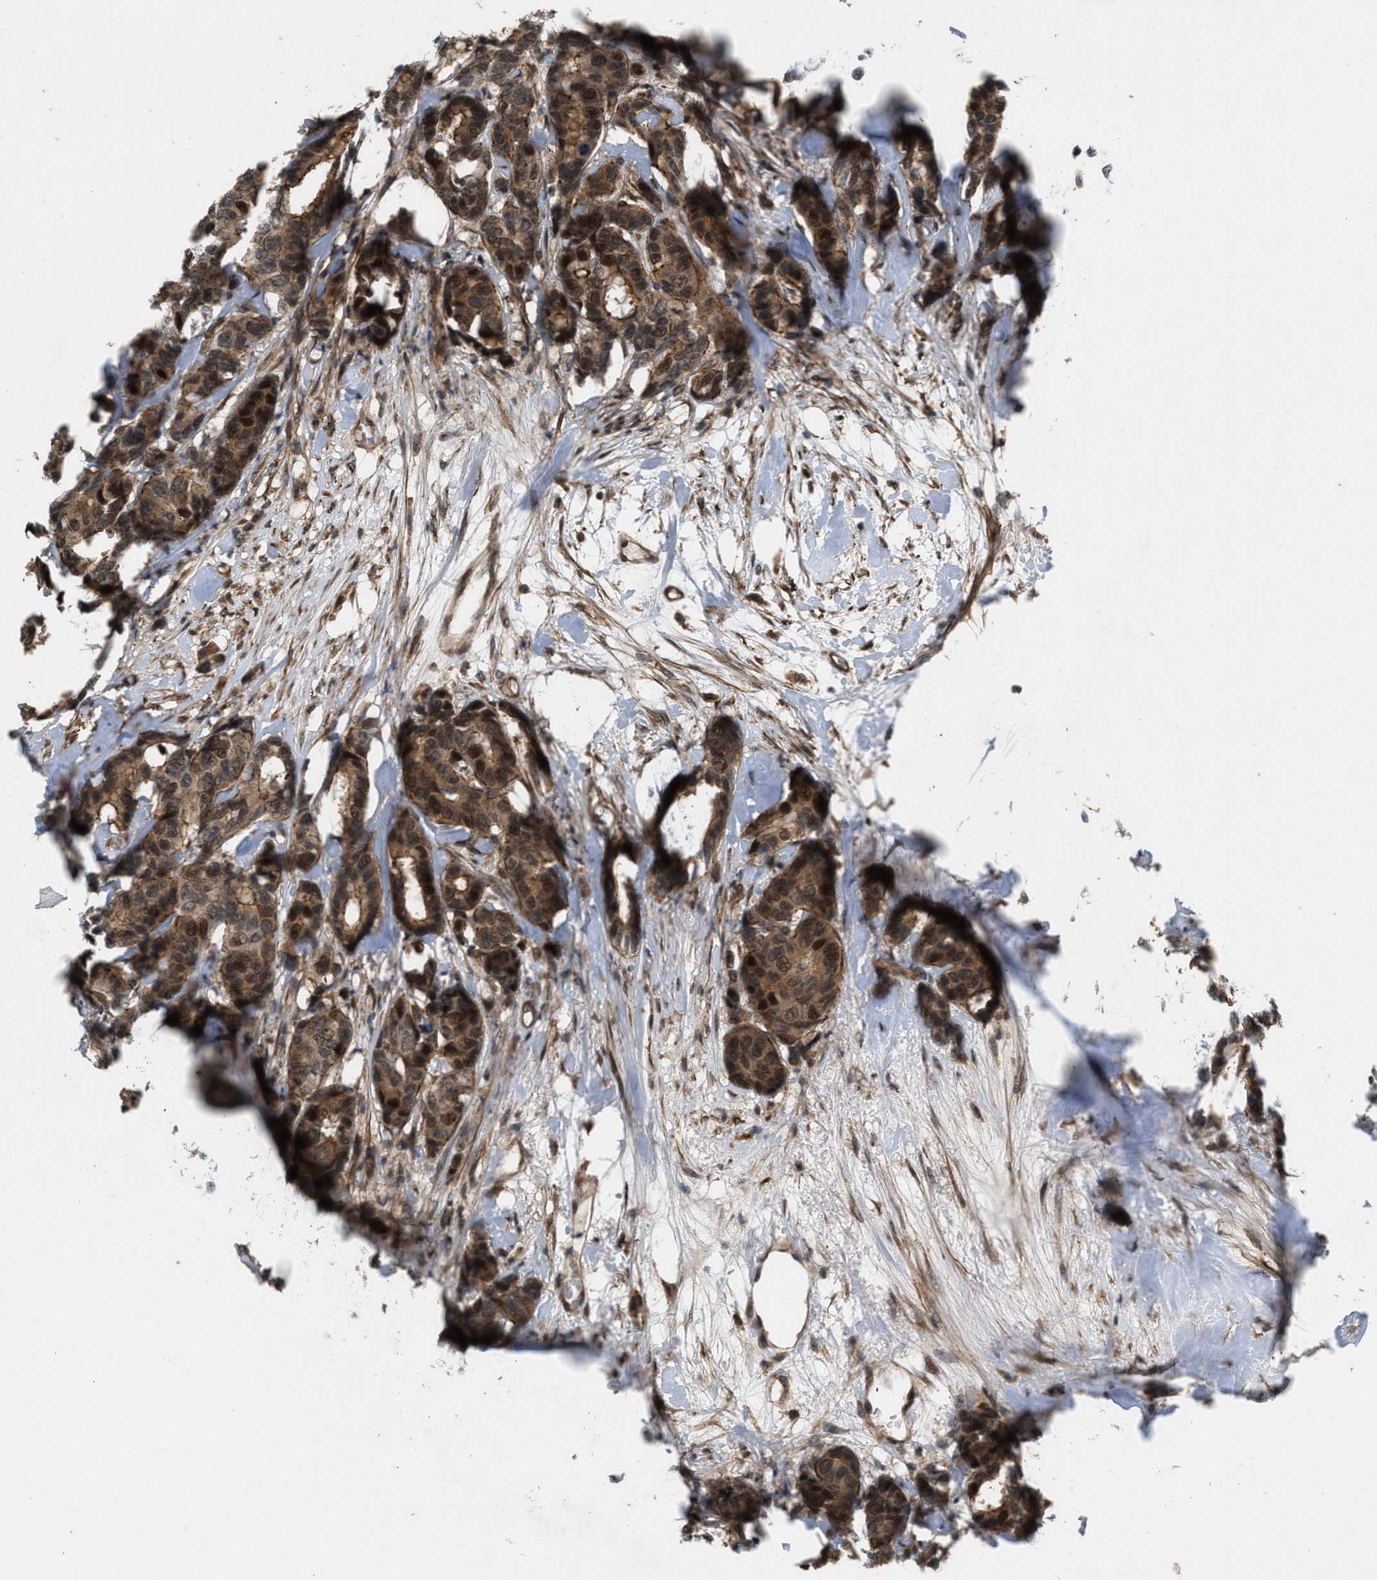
{"staining": {"intensity": "moderate", "quantity": ">75%", "location": "cytoplasmic/membranous,nuclear"}, "tissue": "breast cancer", "cell_type": "Tumor cells", "image_type": "cancer", "snomed": [{"axis": "morphology", "description": "Duct carcinoma"}, {"axis": "topography", "description": "Breast"}], "caption": "The histopathology image reveals immunohistochemical staining of intraductal carcinoma (breast). There is moderate cytoplasmic/membranous and nuclear positivity is identified in about >75% of tumor cells.", "gene": "MFSD6", "patient": {"sex": "female", "age": 87}}